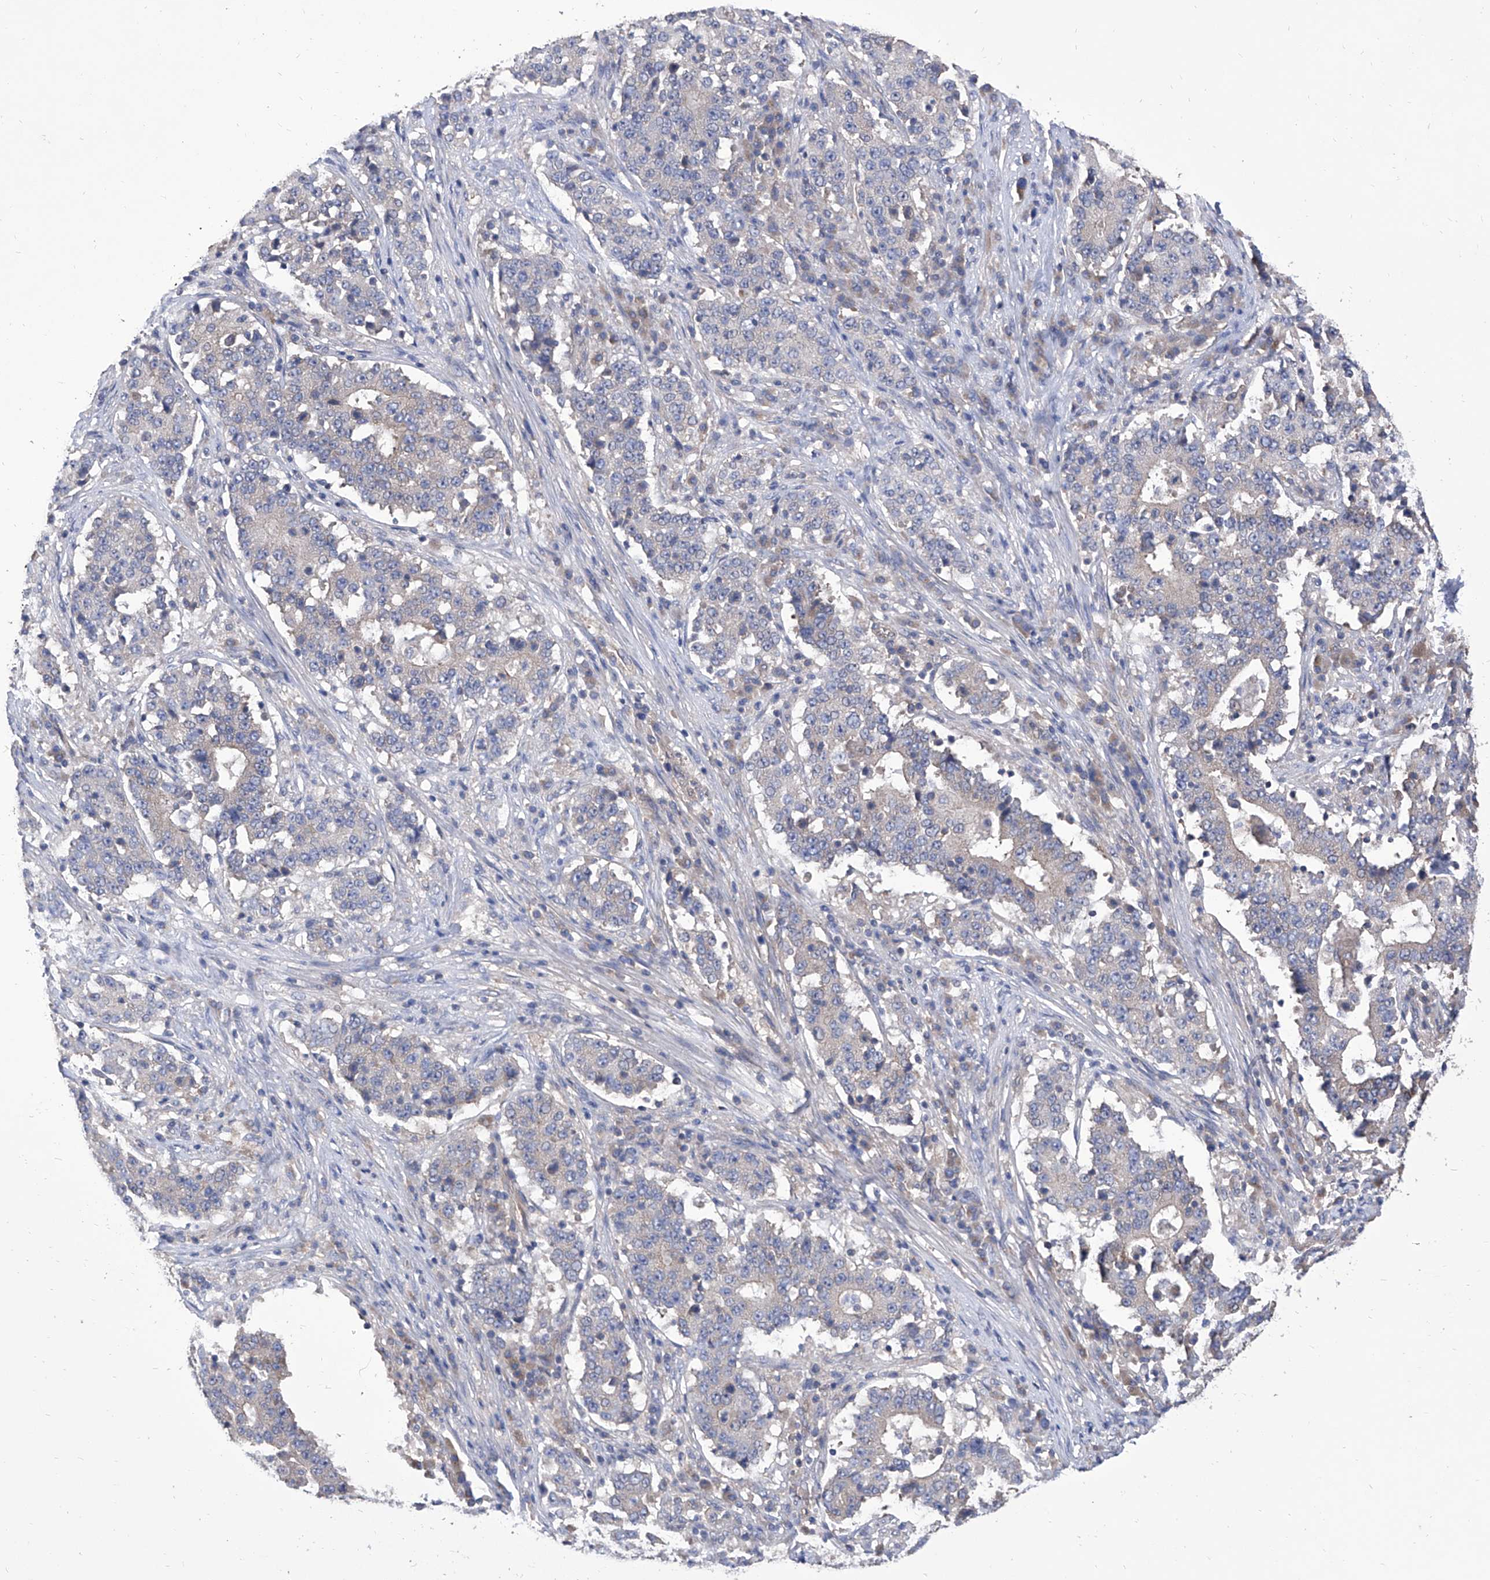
{"staining": {"intensity": "negative", "quantity": "none", "location": "none"}, "tissue": "stomach cancer", "cell_type": "Tumor cells", "image_type": "cancer", "snomed": [{"axis": "morphology", "description": "Adenocarcinoma, NOS"}, {"axis": "topography", "description": "Stomach"}], "caption": "DAB immunohistochemical staining of stomach cancer reveals no significant staining in tumor cells. Brightfield microscopy of IHC stained with DAB (brown) and hematoxylin (blue), captured at high magnification.", "gene": "TJAP1", "patient": {"sex": "male", "age": 59}}